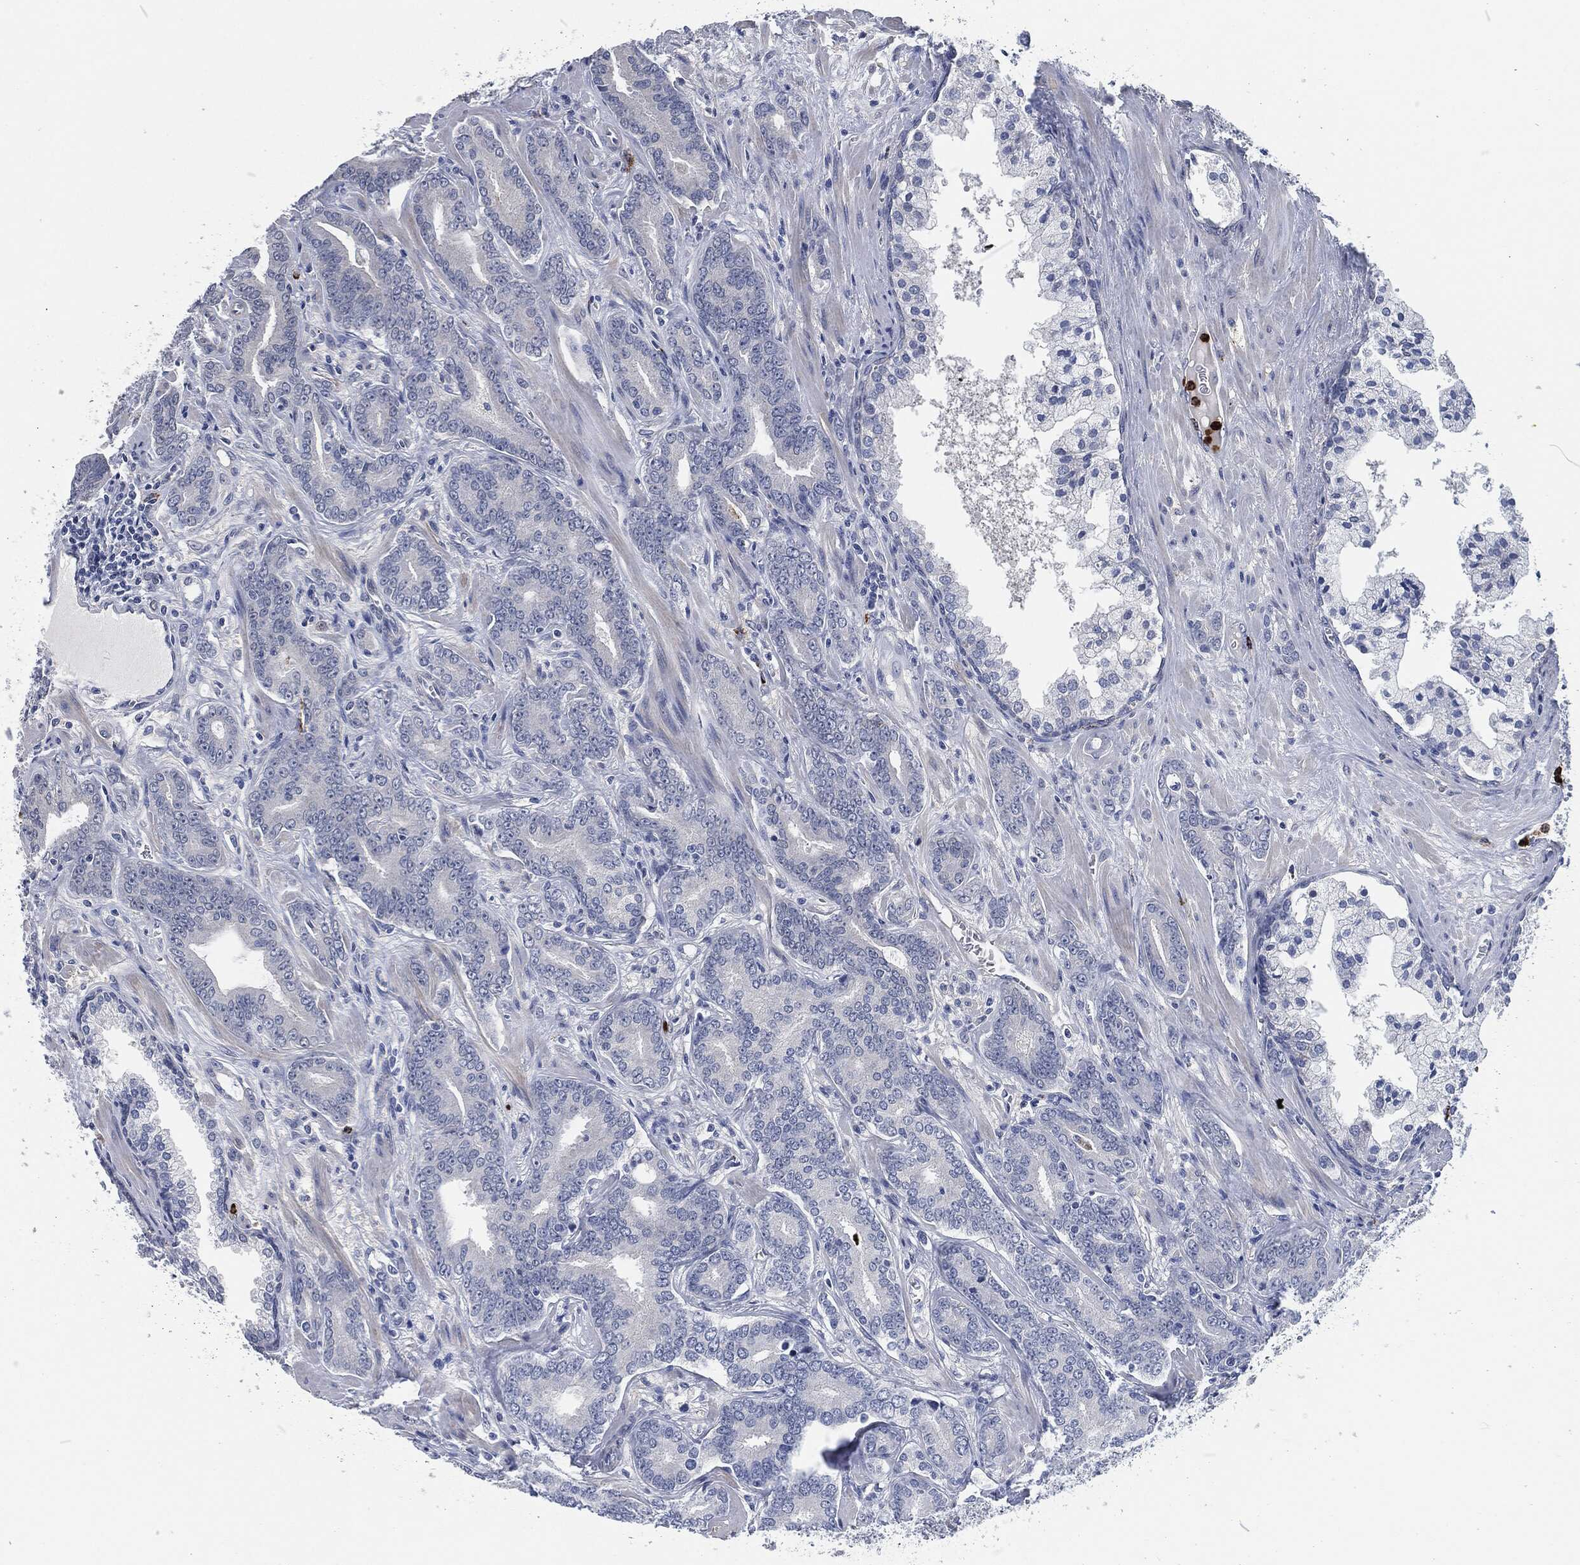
{"staining": {"intensity": "negative", "quantity": "none", "location": "none"}, "tissue": "prostate cancer", "cell_type": "Tumor cells", "image_type": "cancer", "snomed": [{"axis": "morphology", "description": "Adenocarcinoma, NOS"}, {"axis": "topography", "description": "Prostate"}], "caption": "The IHC photomicrograph has no significant staining in tumor cells of prostate cancer (adenocarcinoma) tissue. (Stains: DAB immunohistochemistry (IHC) with hematoxylin counter stain, Microscopy: brightfield microscopy at high magnification).", "gene": "MPO", "patient": {"sex": "male", "age": 55}}